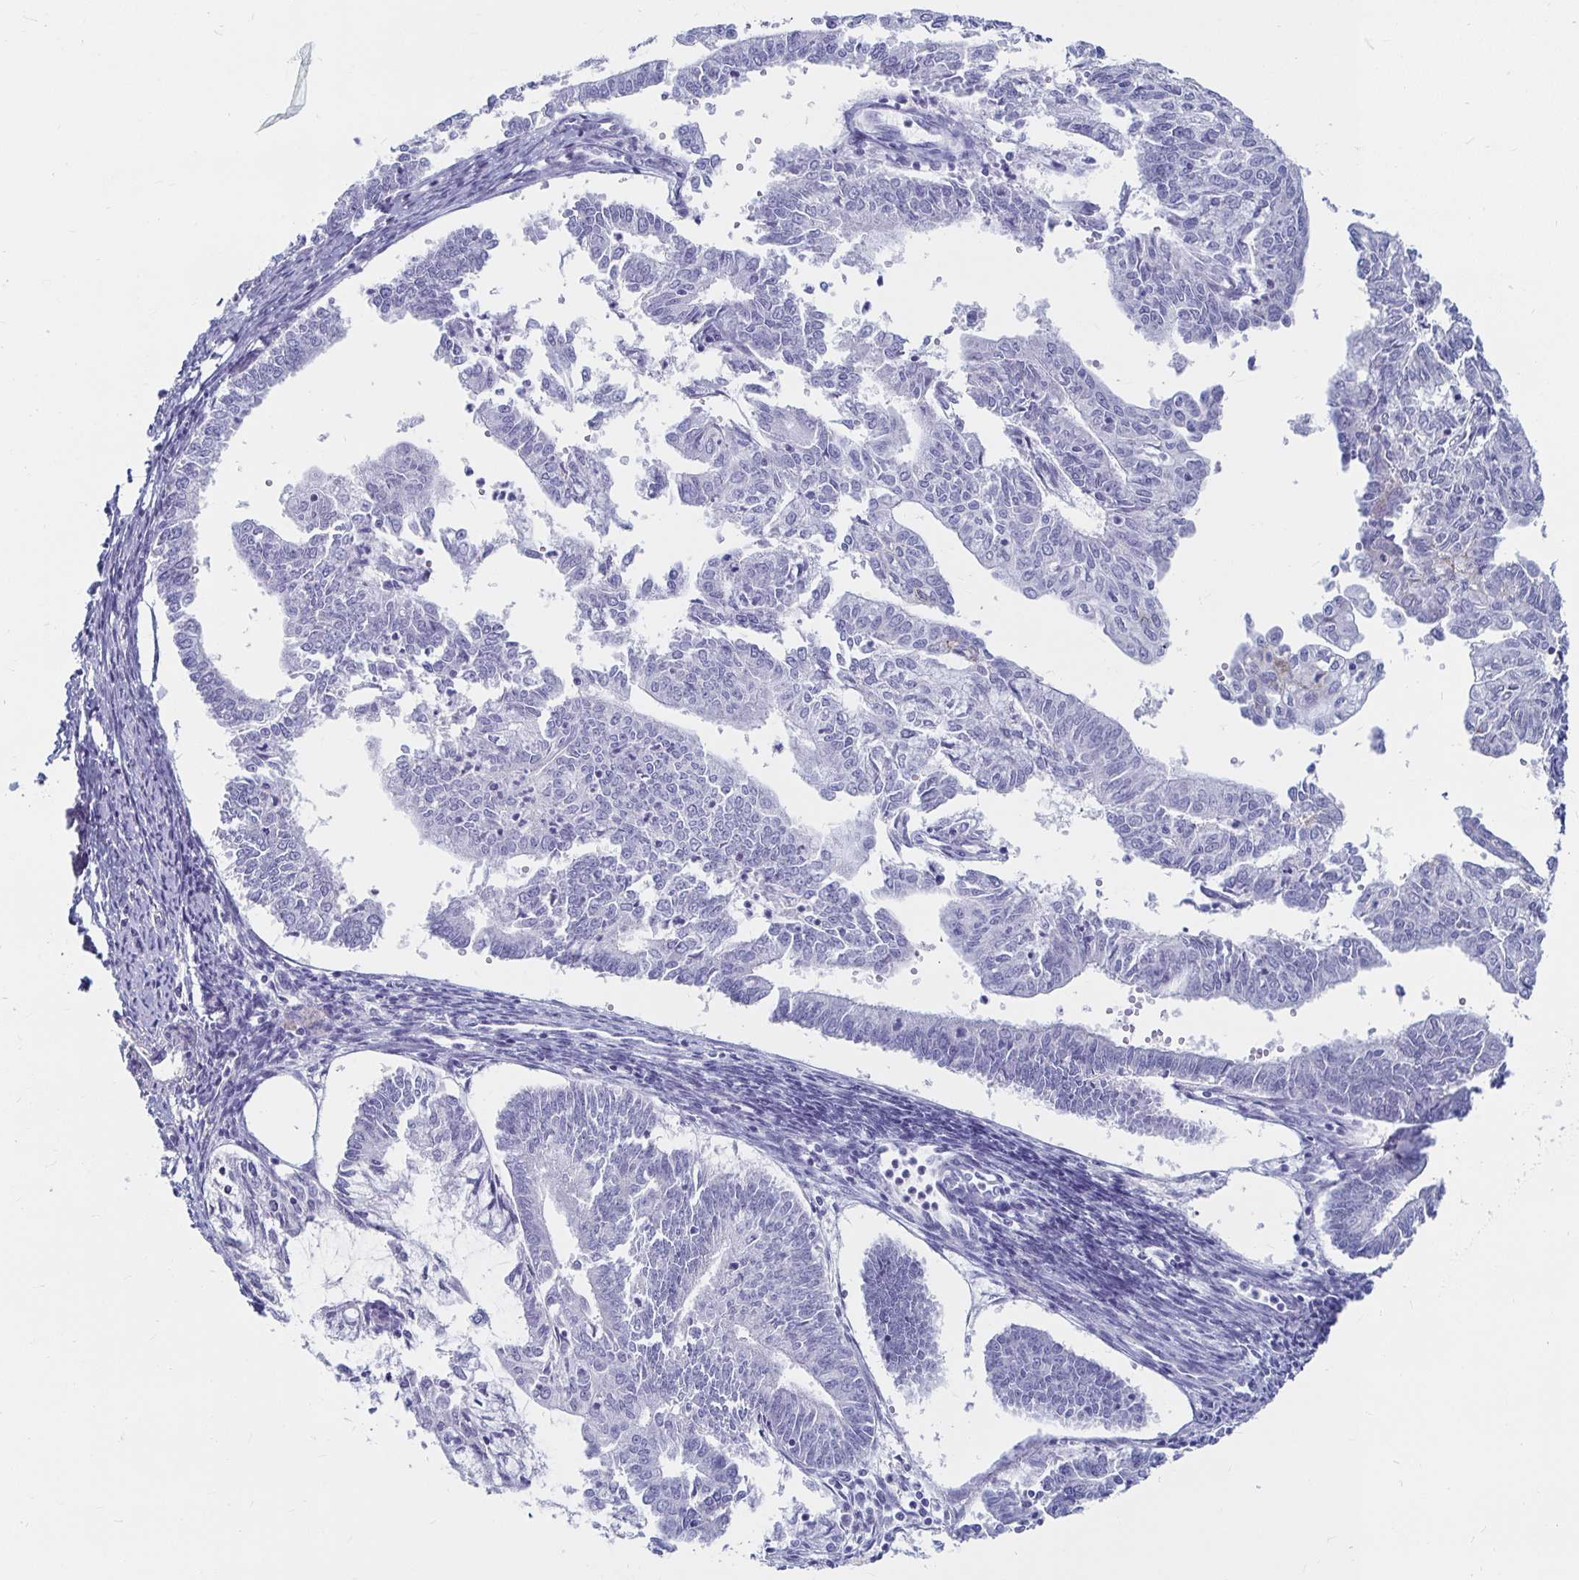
{"staining": {"intensity": "negative", "quantity": "none", "location": "none"}, "tissue": "endometrial cancer", "cell_type": "Tumor cells", "image_type": "cancer", "snomed": [{"axis": "morphology", "description": "Adenocarcinoma, NOS"}, {"axis": "topography", "description": "Endometrium"}], "caption": "Tumor cells show no significant positivity in endometrial adenocarcinoma.", "gene": "CA9", "patient": {"sex": "female", "age": 61}}